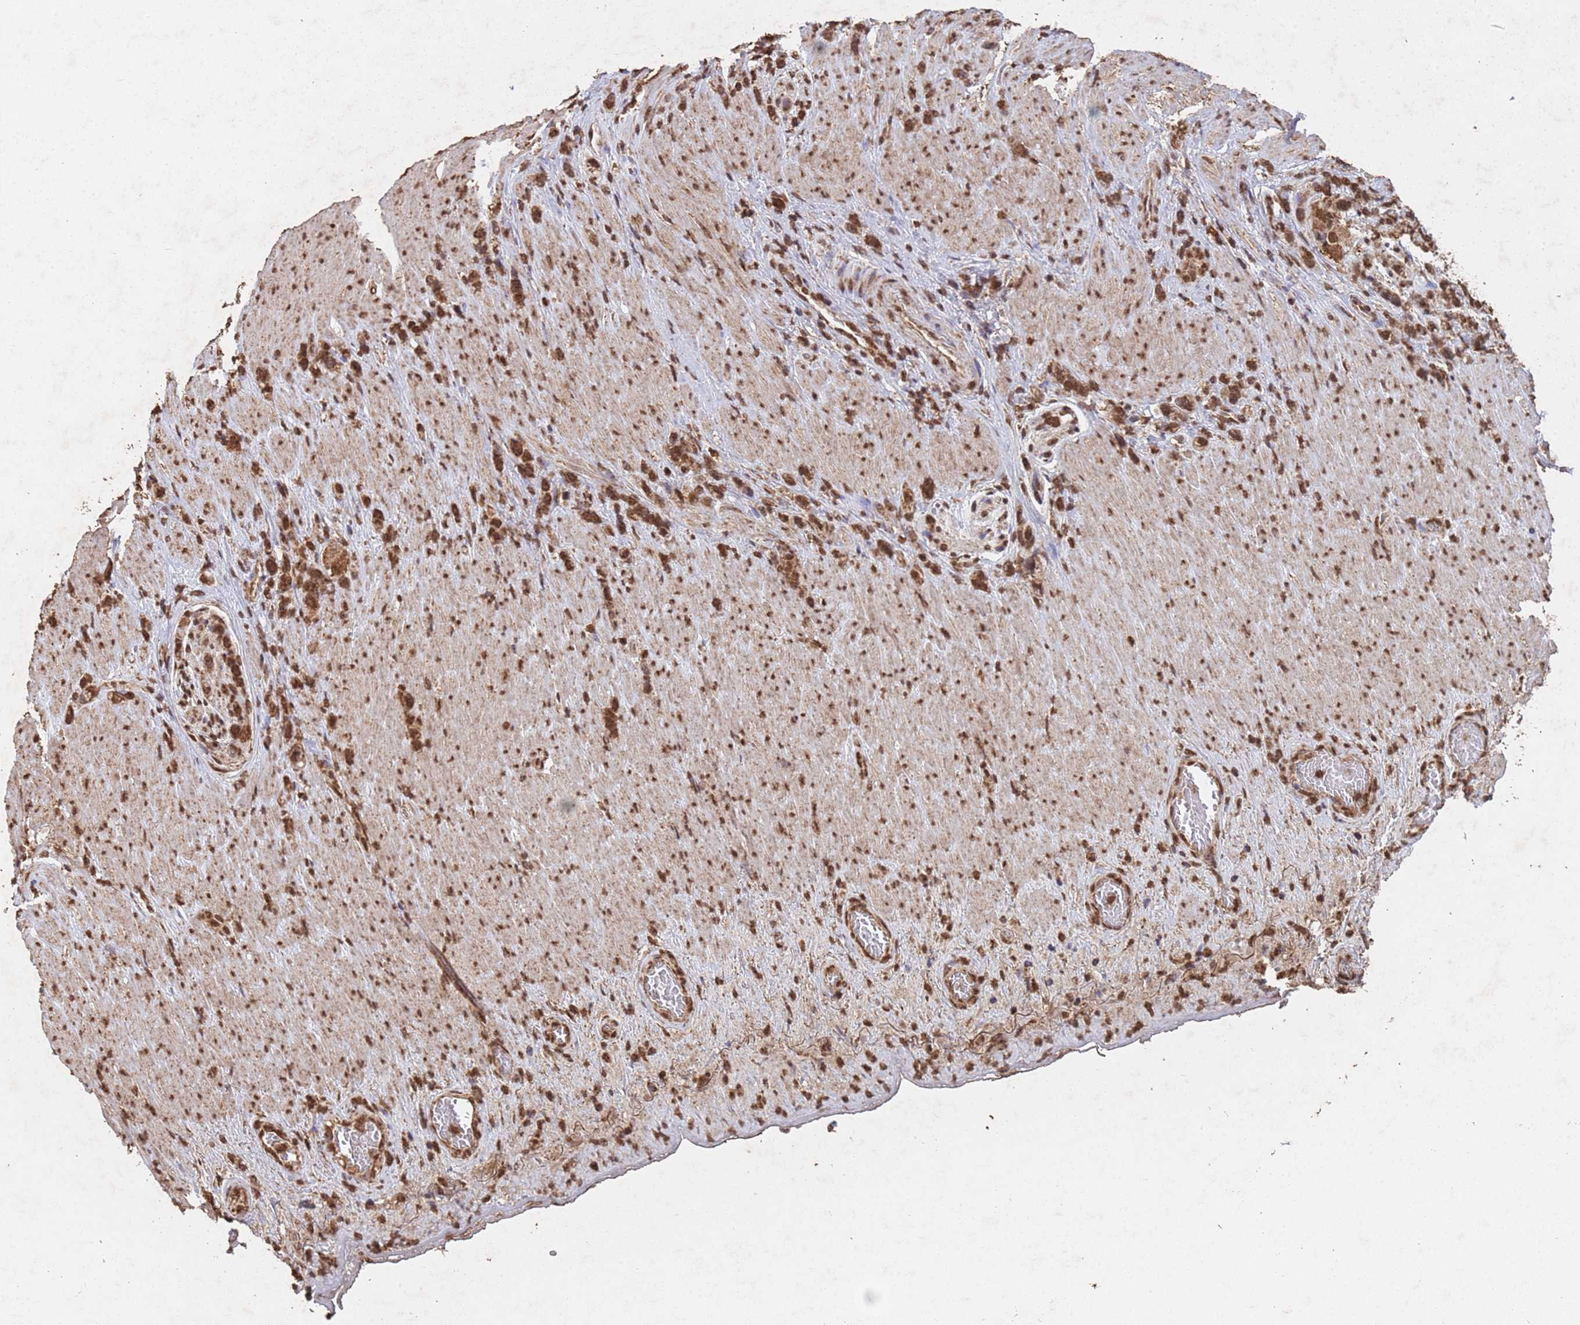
{"staining": {"intensity": "moderate", "quantity": ">75%", "location": "cytoplasmic/membranous,nuclear"}, "tissue": "stomach cancer", "cell_type": "Tumor cells", "image_type": "cancer", "snomed": [{"axis": "morphology", "description": "Adenocarcinoma, NOS"}, {"axis": "topography", "description": "Stomach"}], "caption": "Tumor cells exhibit medium levels of moderate cytoplasmic/membranous and nuclear positivity in approximately >75% of cells in human stomach cancer.", "gene": "HDAC10", "patient": {"sex": "female", "age": 65}}